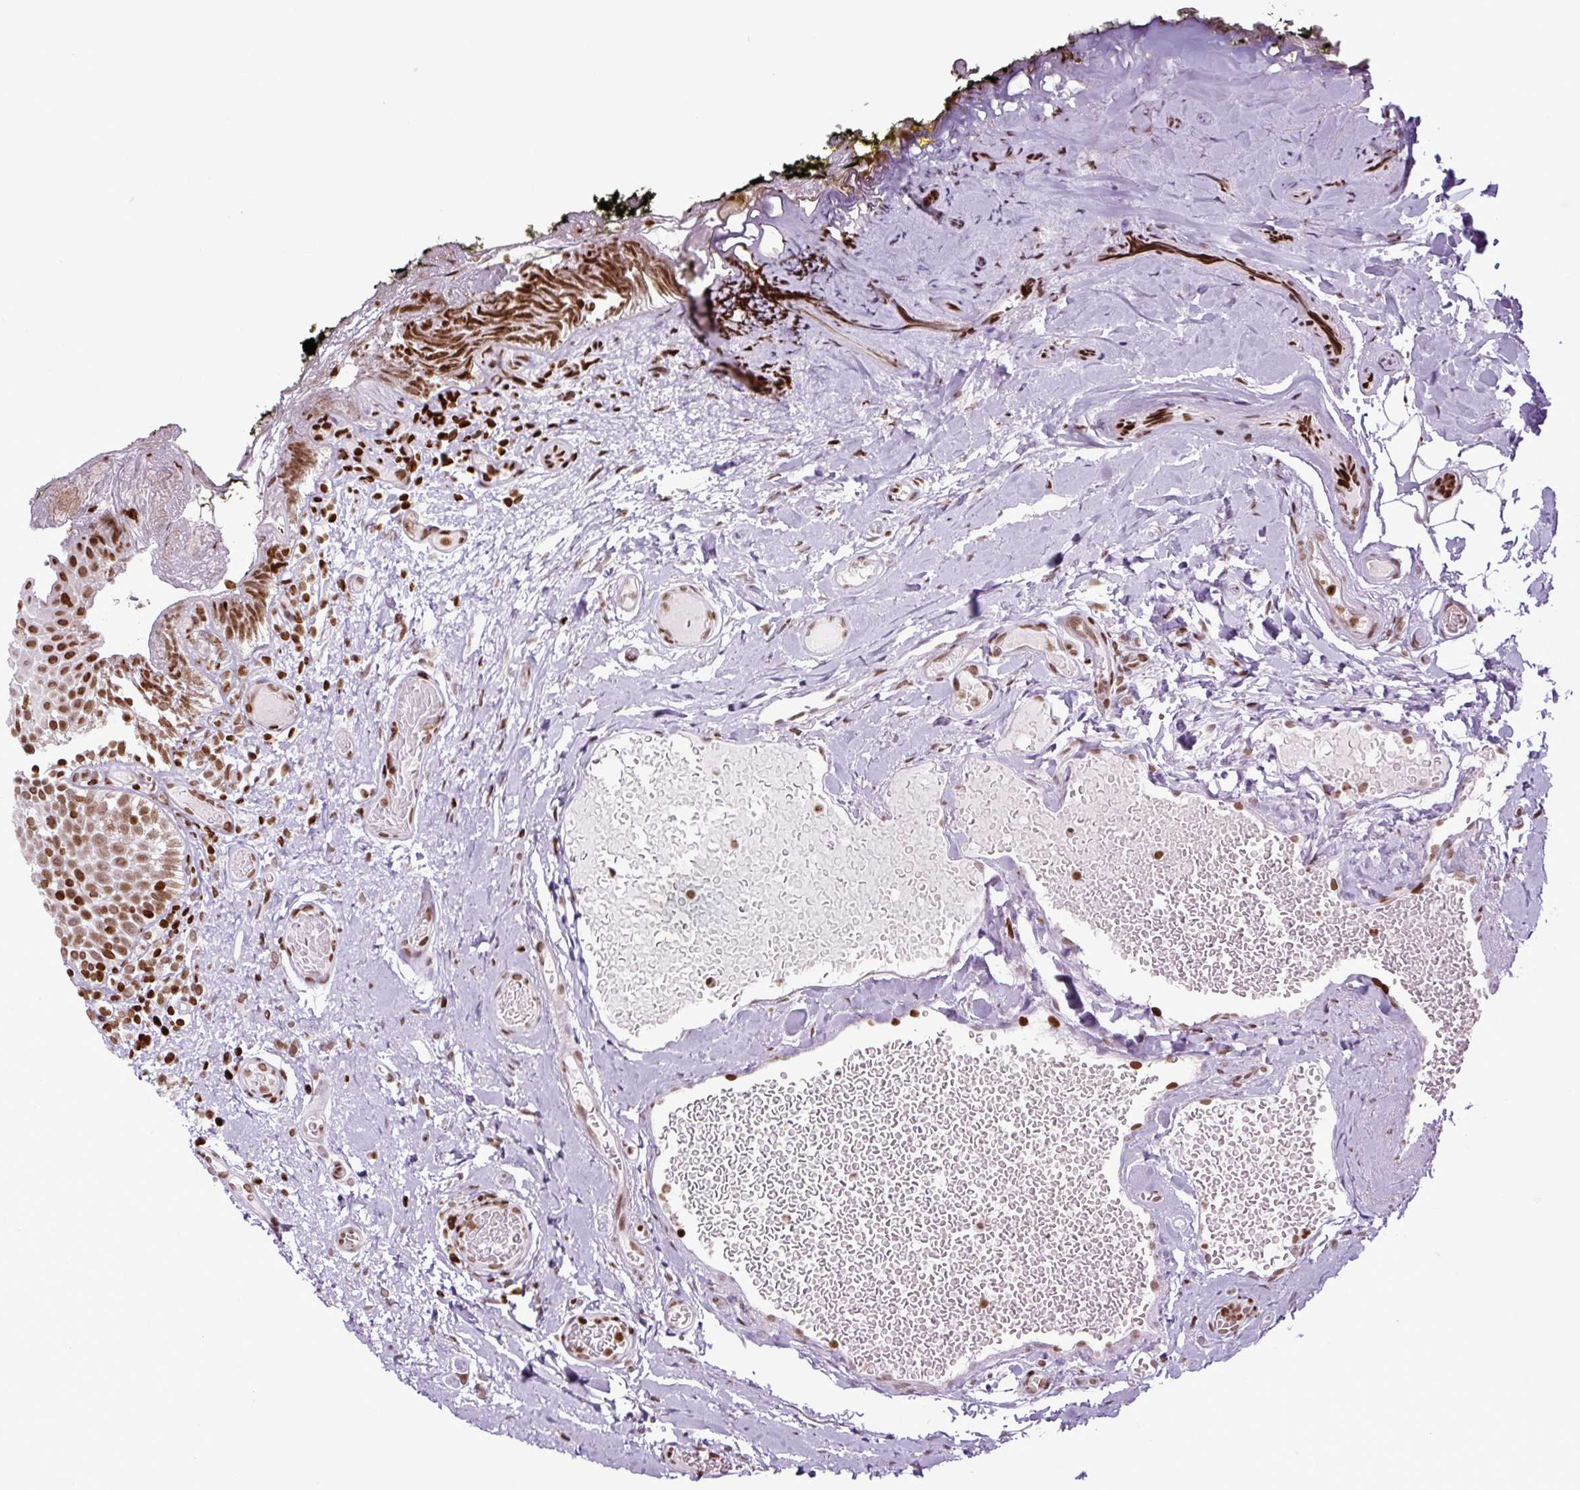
{"staining": {"intensity": "strong", "quantity": ">75%", "location": "nuclear"}, "tissue": "oral mucosa", "cell_type": "Squamous epithelial cells", "image_type": "normal", "snomed": [{"axis": "morphology", "description": "Normal tissue, NOS"}, {"axis": "morphology", "description": "Squamous cell carcinoma, NOS"}, {"axis": "topography", "description": "Oral tissue"}, {"axis": "topography", "description": "Tounge, NOS"}, {"axis": "topography", "description": "Head-Neck"}], "caption": "Protein staining of normal oral mucosa shows strong nuclear positivity in approximately >75% of squamous epithelial cells.", "gene": "H1", "patient": {"sex": "male", "age": 76}}